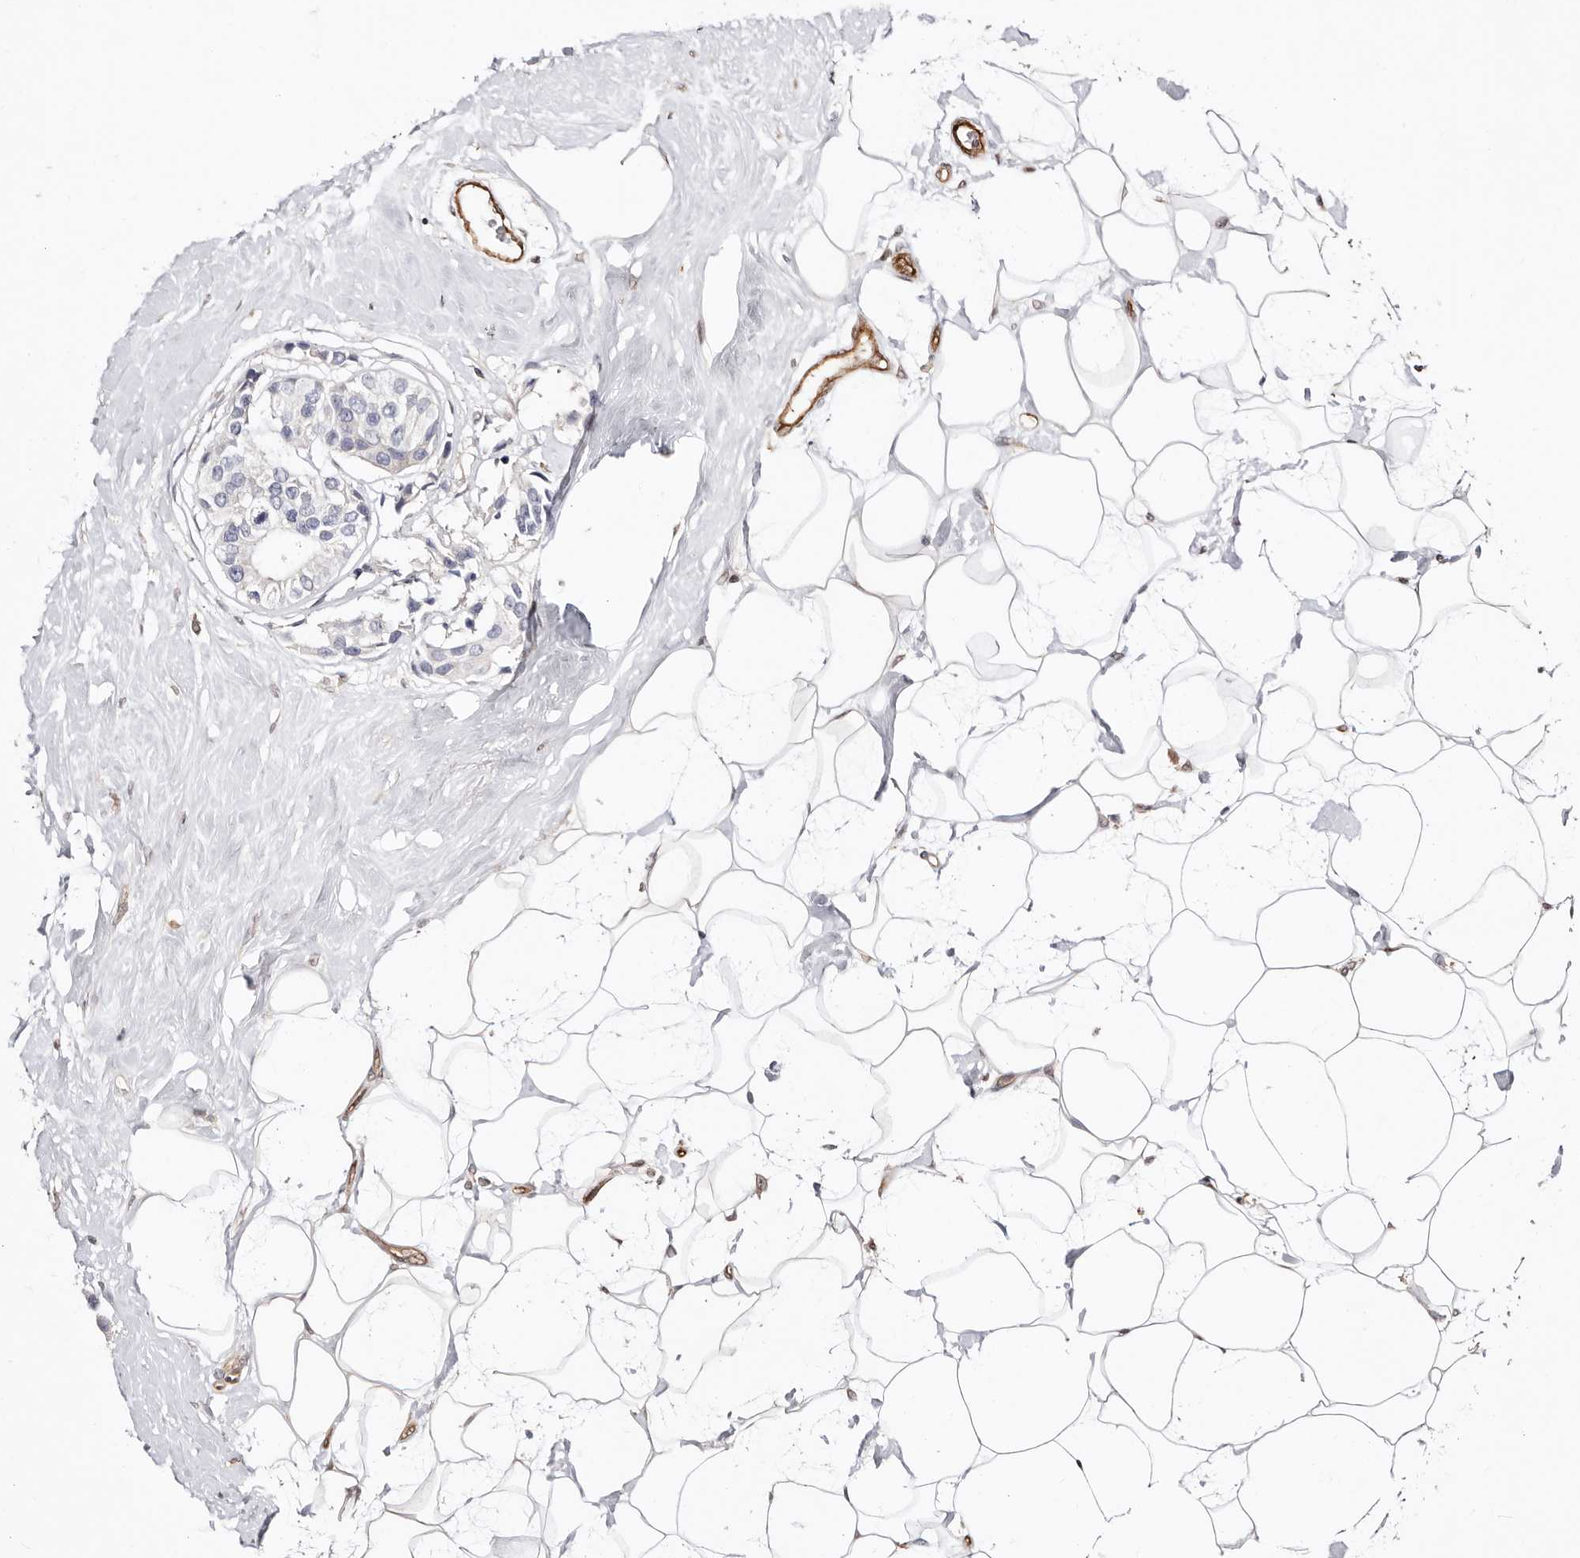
{"staining": {"intensity": "negative", "quantity": "none", "location": "none"}, "tissue": "breast cancer", "cell_type": "Tumor cells", "image_type": "cancer", "snomed": [{"axis": "morphology", "description": "Normal tissue, NOS"}, {"axis": "morphology", "description": "Duct carcinoma"}, {"axis": "topography", "description": "Breast"}], "caption": "DAB immunohistochemical staining of human breast cancer displays no significant expression in tumor cells.", "gene": "STAT5A", "patient": {"sex": "female", "age": 39}}